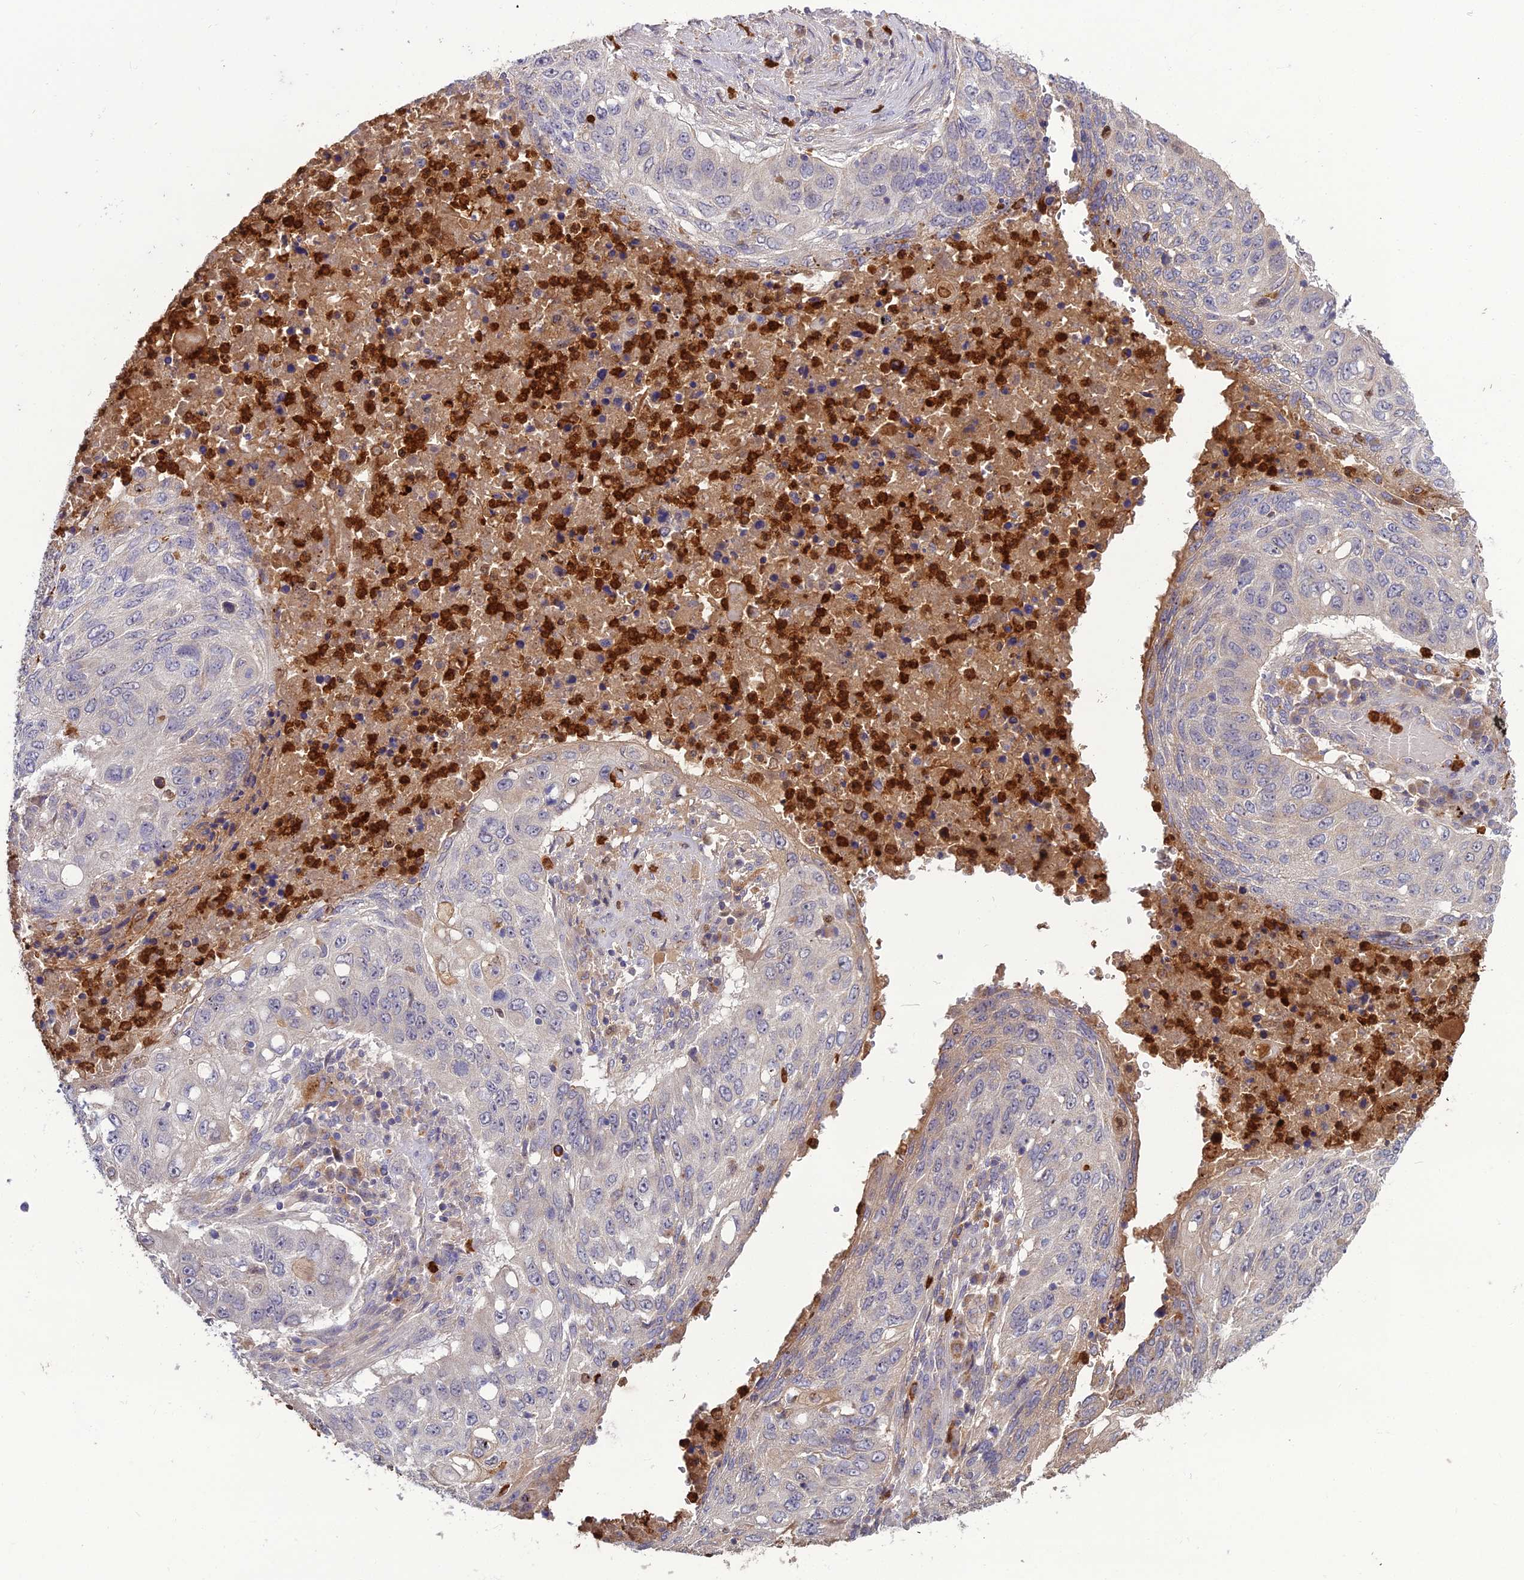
{"staining": {"intensity": "negative", "quantity": "none", "location": "none"}, "tissue": "lung cancer", "cell_type": "Tumor cells", "image_type": "cancer", "snomed": [{"axis": "morphology", "description": "Squamous cell carcinoma, NOS"}, {"axis": "topography", "description": "Lung"}], "caption": "Squamous cell carcinoma (lung) was stained to show a protein in brown. There is no significant expression in tumor cells.", "gene": "EID2", "patient": {"sex": "female", "age": 63}}